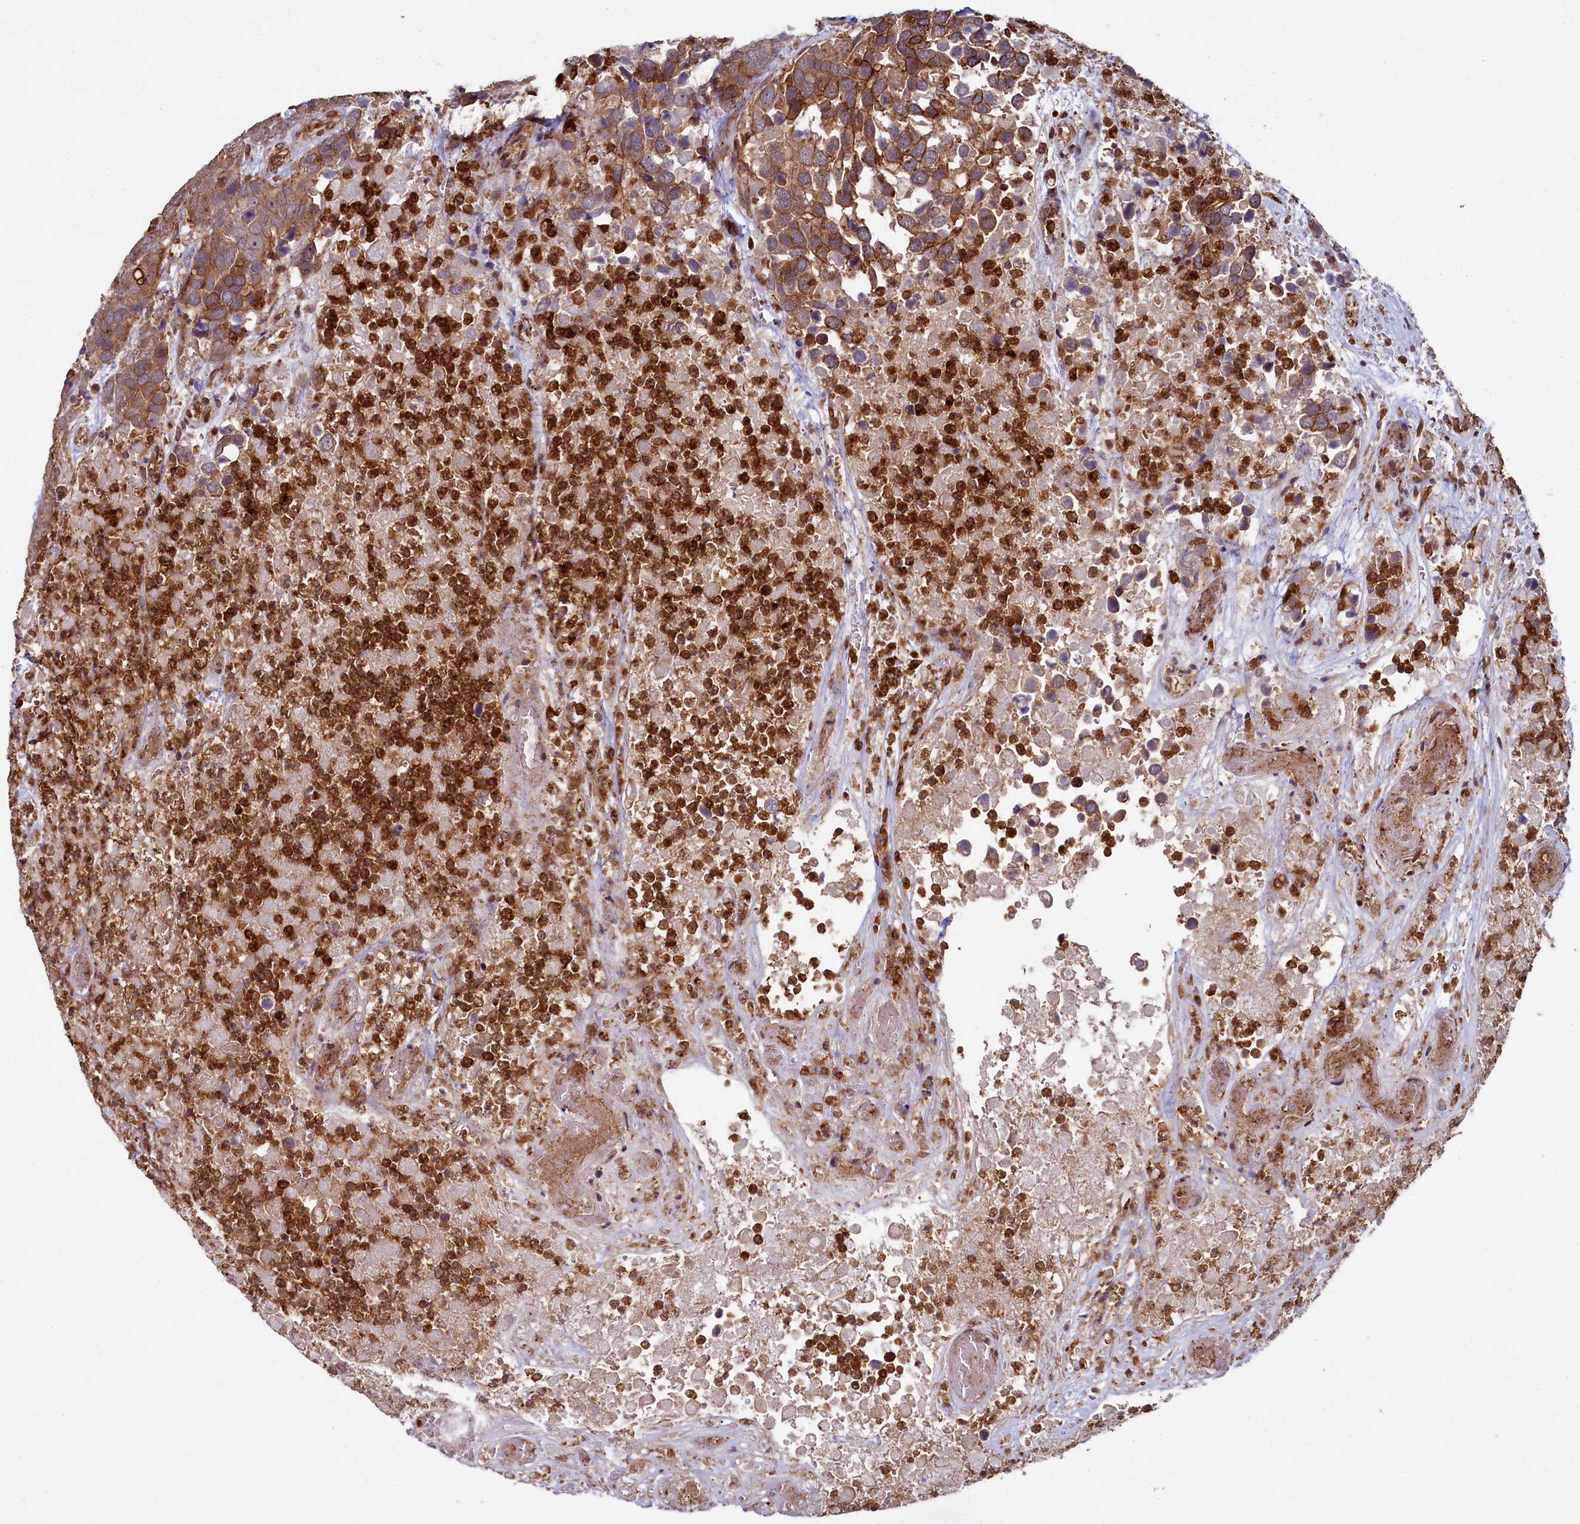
{"staining": {"intensity": "strong", "quantity": ">75%", "location": "cytoplasmic/membranous"}, "tissue": "breast cancer", "cell_type": "Tumor cells", "image_type": "cancer", "snomed": [{"axis": "morphology", "description": "Duct carcinoma"}, {"axis": "topography", "description": "Breast"}], "caption": "About >75% of tumor cells in human breast cancer demonstrate strong cytoplasmic/membranous protein expression as visualized by brown immunohistochemical staining.", "gene": "SVIP", "patient": {"sex": "female", "age": 83}}